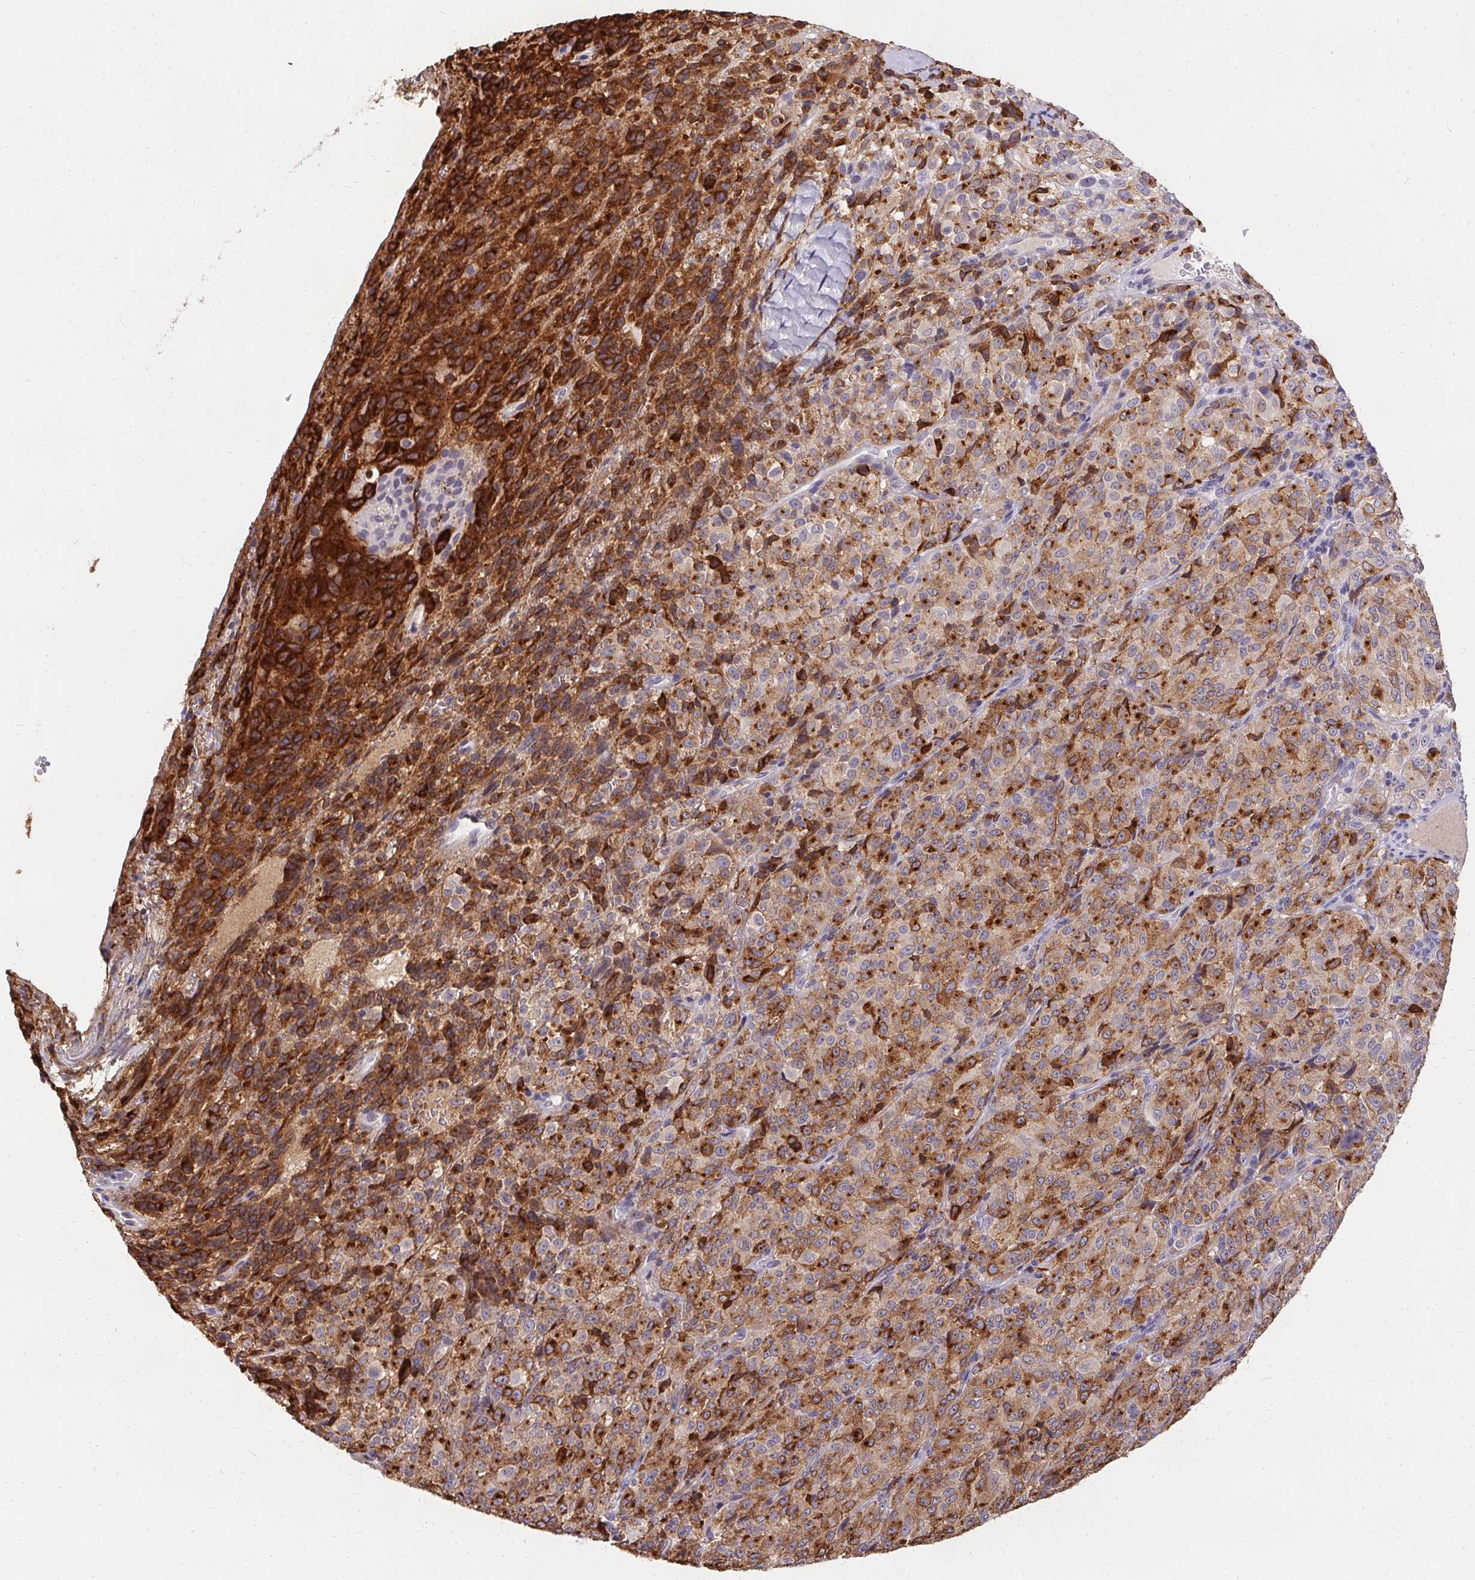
{"staining": {"intensity": "strong", "quantity": ">75%", "location": "cytoplasmic/membranous"}, "tissue": "melanoma", "cell_type": "Tumor cells", "image_type": "cancer", "snomed": [{"axis": "morphology", "description": "Malignant melanoma, Metastatic site"}, {"axis": "topography", "description": "Brain"}], "caption": "Protein analysis of malignant melanoma (metastatic site) tissue shows strong cytoplasmic/membranous expression in approximately >75% of tumor cells.", "gene": "PMEL", "patient": {"sex": "female", "age": 56}}